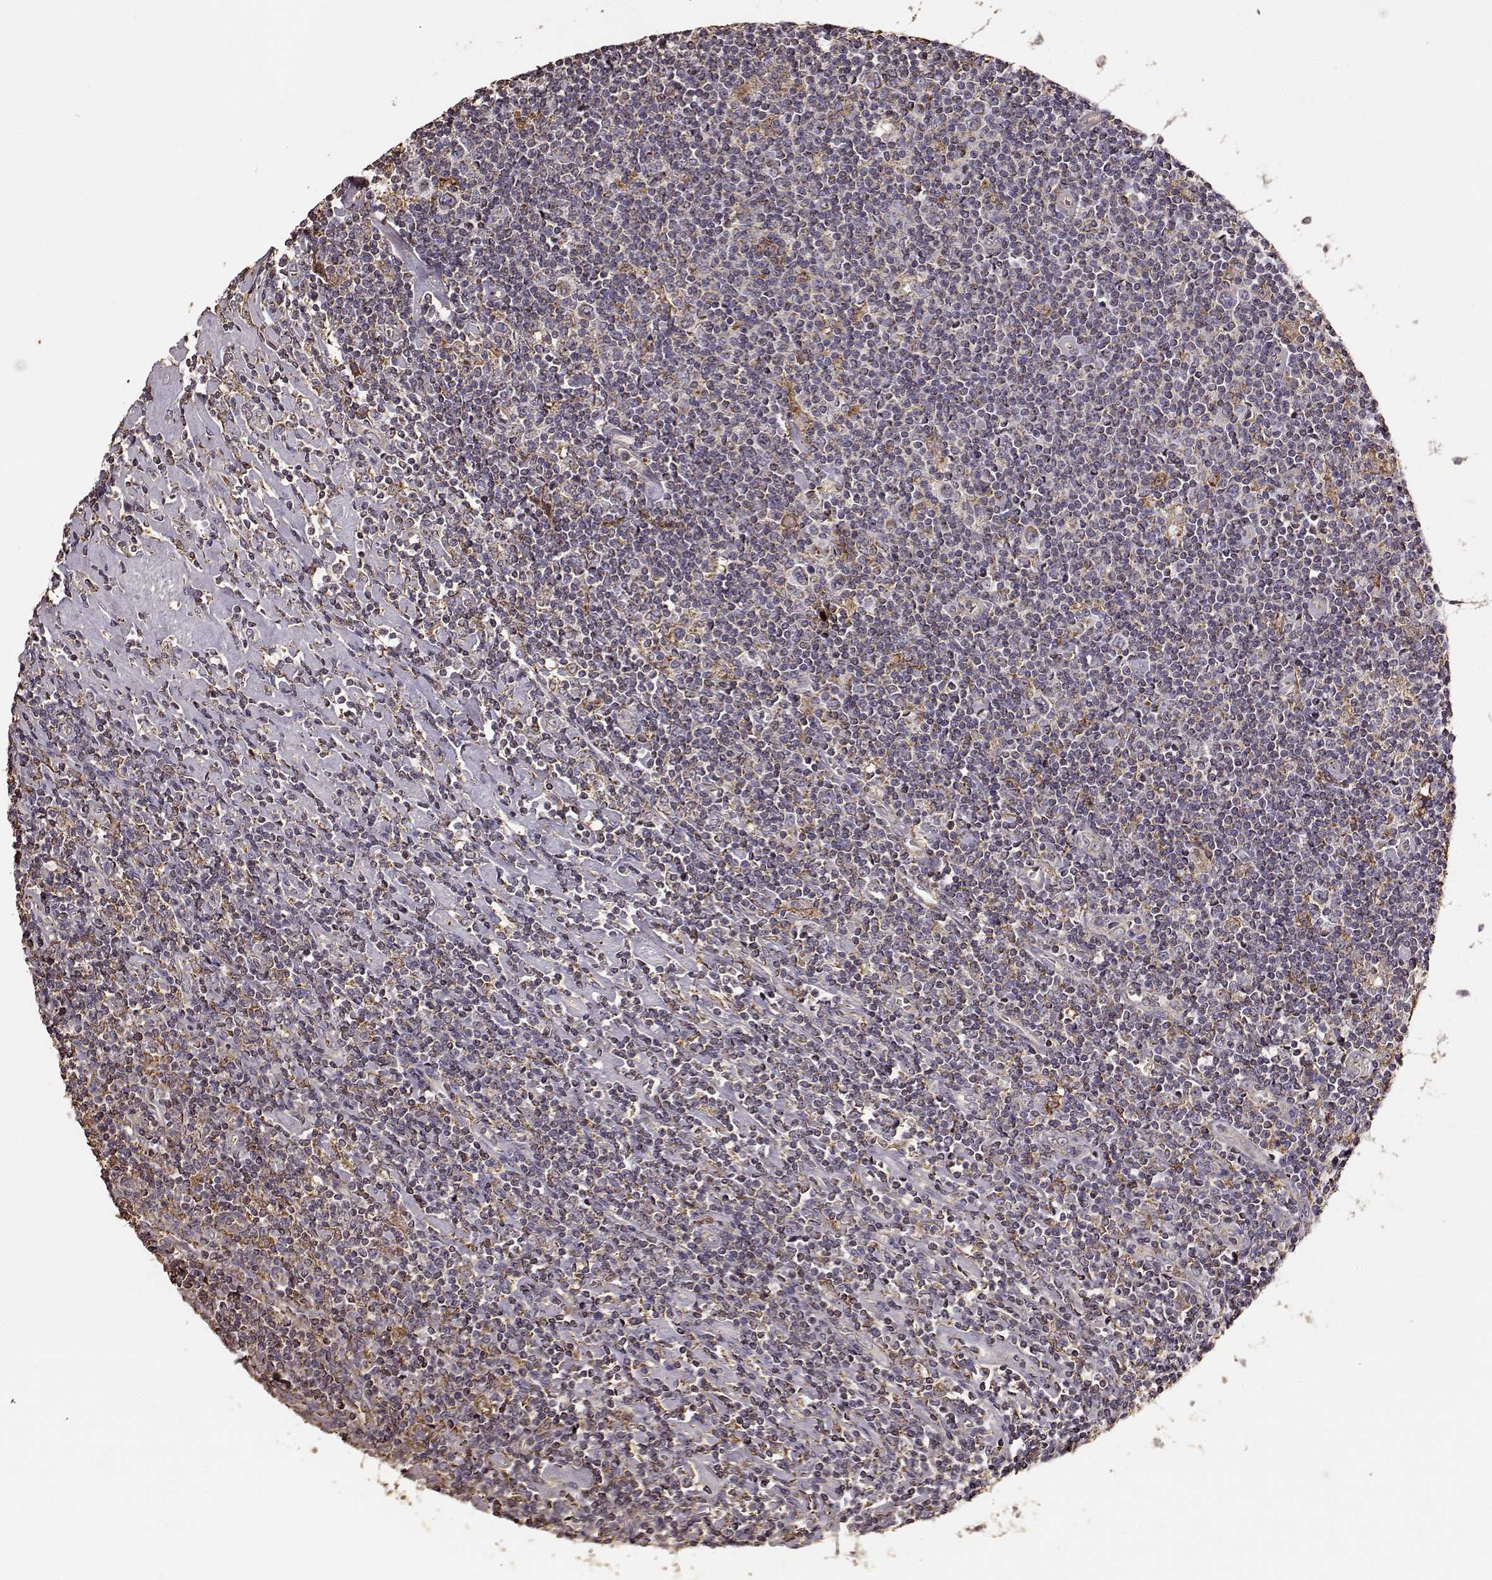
{"staining": {"intensity": "moderate", "quantity": "25%-75%", "location": "cytoplasmic/membranous"}, "tissue": "lymphoma", "cell_type": "Tumor cells", "image_type": "cancer", "snomed": [{"axis": "morphology", "description": "Hodgkin's disease, NOS"}, {"axis": "topography", "description": "Lymph node"}], "caption": "DAB (3,3'-diaminobenzidine) immunohistochemical staining of Hodgkin's disease displays moderate cytoplasmic/membranous protein staining in approximately 25%-75% of tumor cells. The staining was performed using DAB to visualize the protein expression in brown, while the nuclei were stained in blue with hematoxylin (Magnification: 20x).", "gene": "PTGES2", "patient": {"sex": "male", "age": 40}}